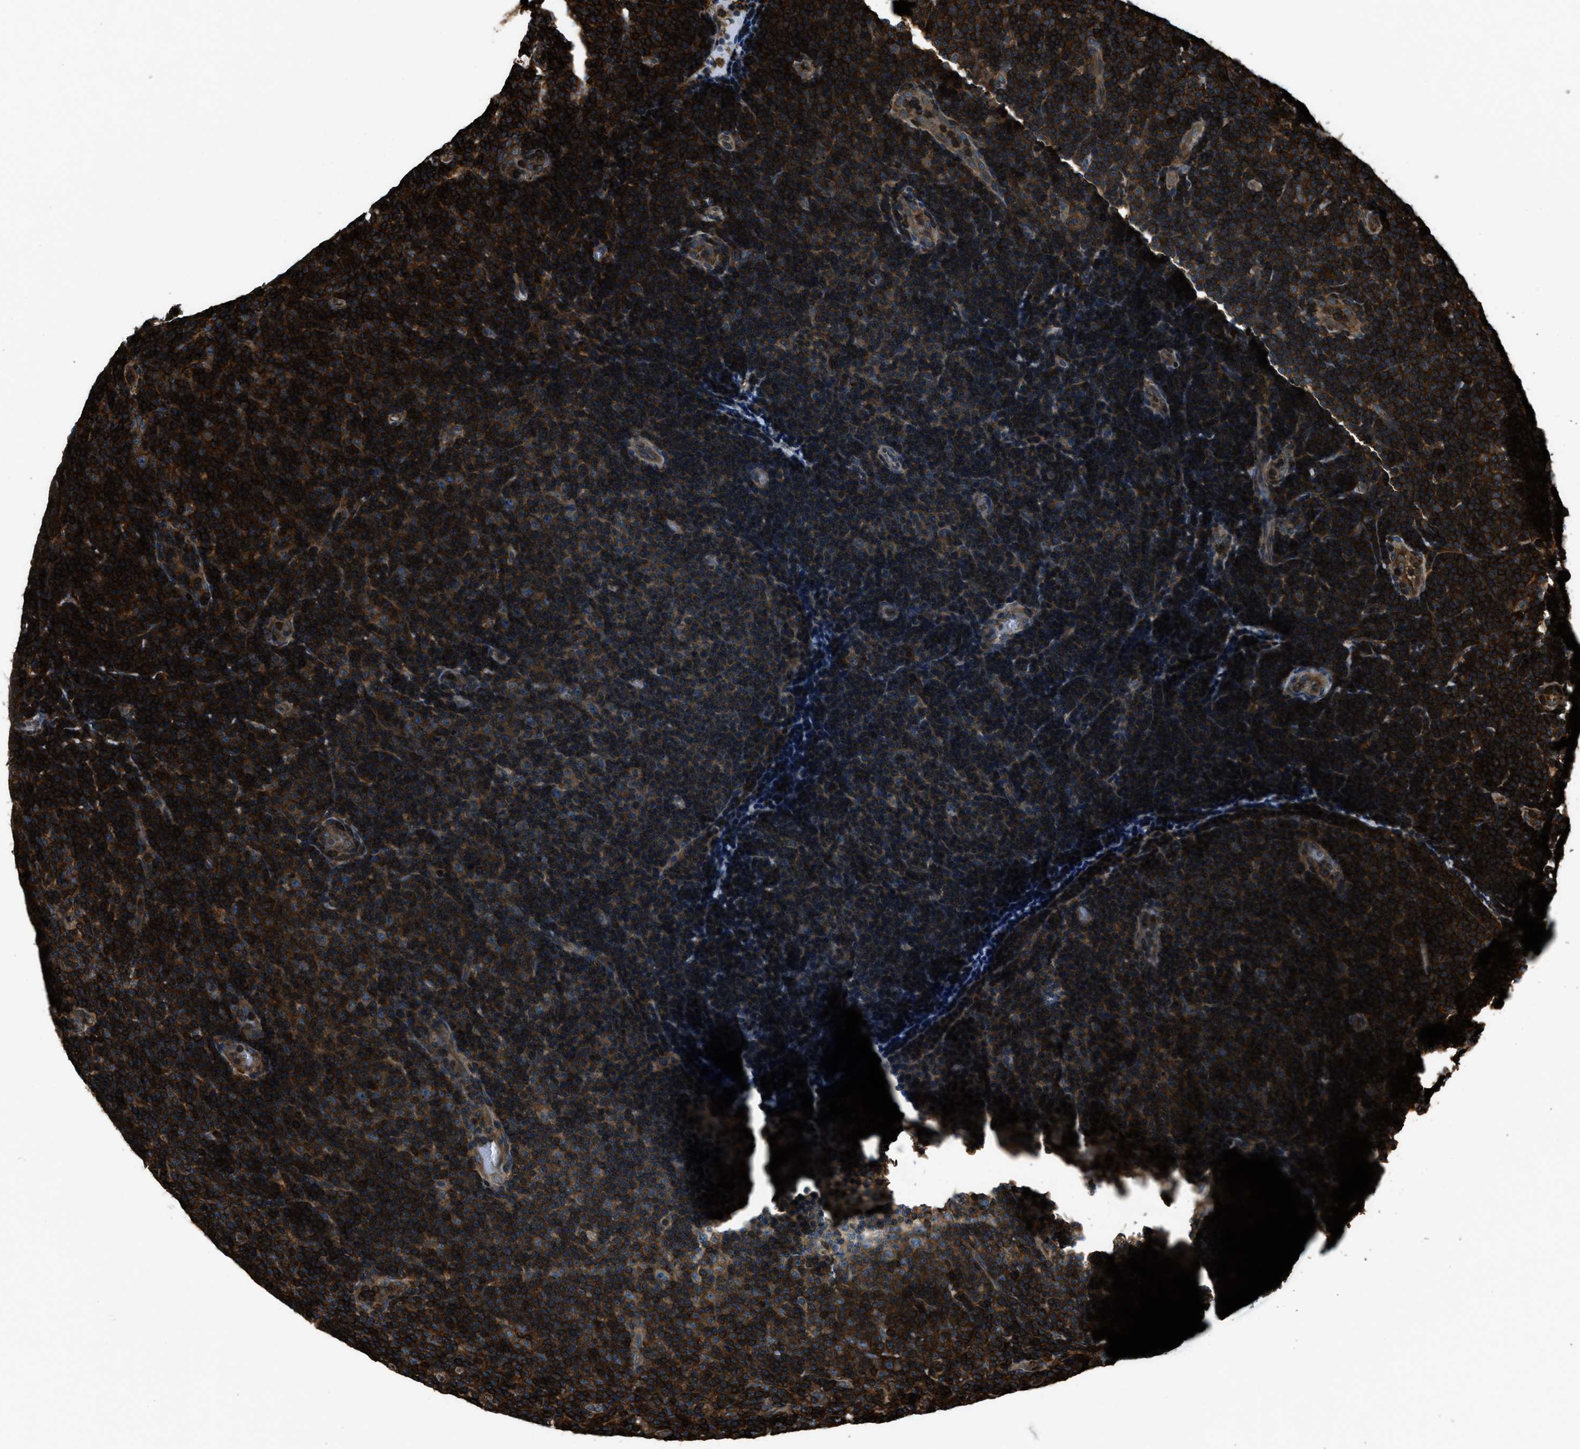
{"staining": {"intensity": "strong", "quantity": ">75%", "location": "cytoplasmic/membranous,nuclear"}, "tissue": "lymphoma", "cell_type": "Tumor cells", "image_type": "cancer", "snomed": [{"axis": "morphology", "description": "Malignant lymphoma, non-Hodgkin's type, Low grade"}, {"axis": "topography", "description": "Lymph node"}], "caption": "IHC (DAB) staining of human lymphoma exhibits strong cytoplasmic/membranous and nuclear protein expression in approximately >75% of tumor cells.", "gene": "SNX30", "patient": {"sex": "male", "age": 83}}